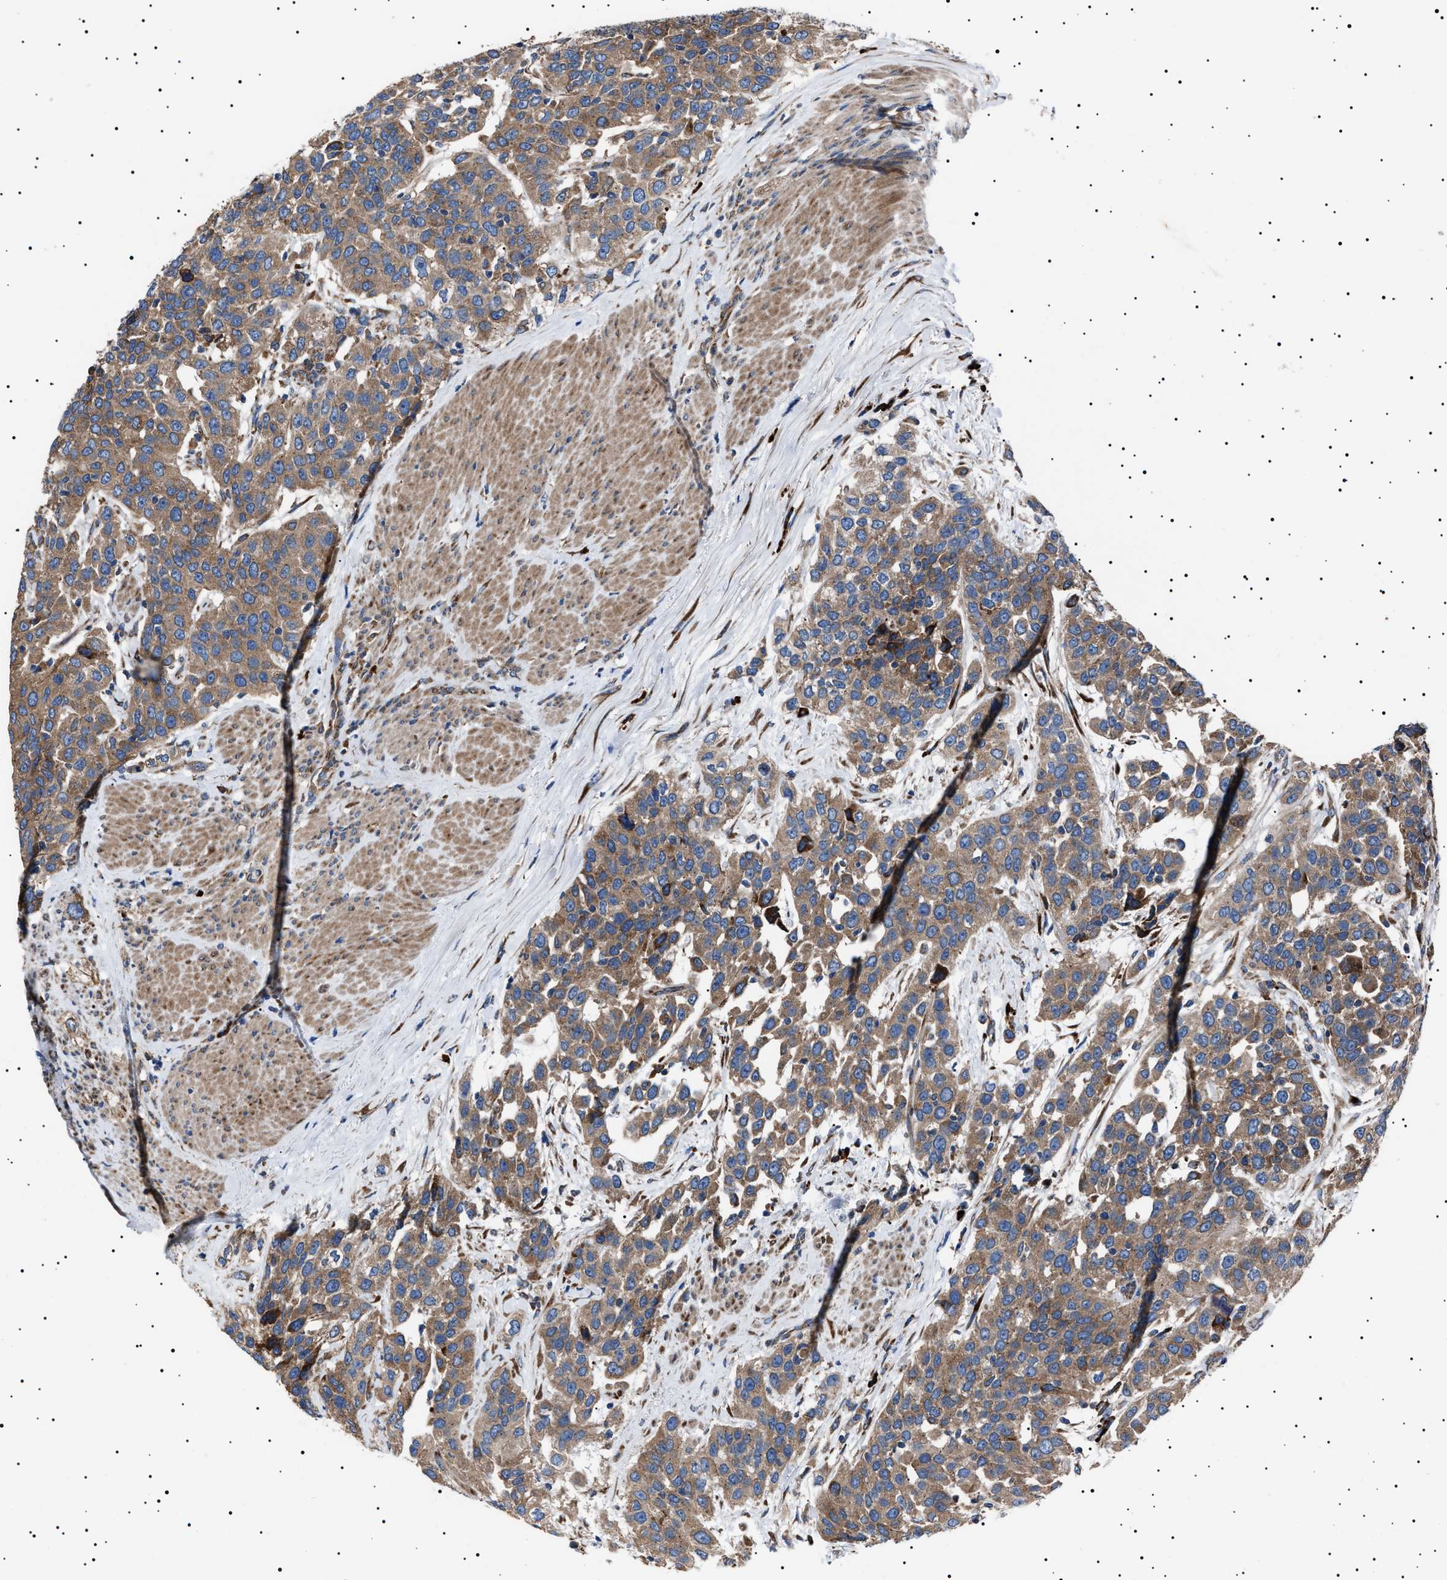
{"staining": {"intensity": "moderate", "quantity": ">75%", "location": "cytoplasmic/membranous"}, "tissue": "urothelial cancer", "cell_type": "Tumor cells", "image_type": "cancer", "snomed": [{"axis": "morphology", "description": "Urothelial carcinoma, High grade"}, {"axis": "topography", "description": "Urinary bladder"}], "caption": "The micrograph reveals staining of high-grade urothelial carcinoma, revealing moderate cytoplasmic/membranous protein expression (brown color) within tumor cells. The staining was performed using DAB, with brown indicating positive protein expression. Nuclei are stained blue with hematoxylin.", "gene": "TOP1MT", "patient": {"sex": "female", "age": 80}}